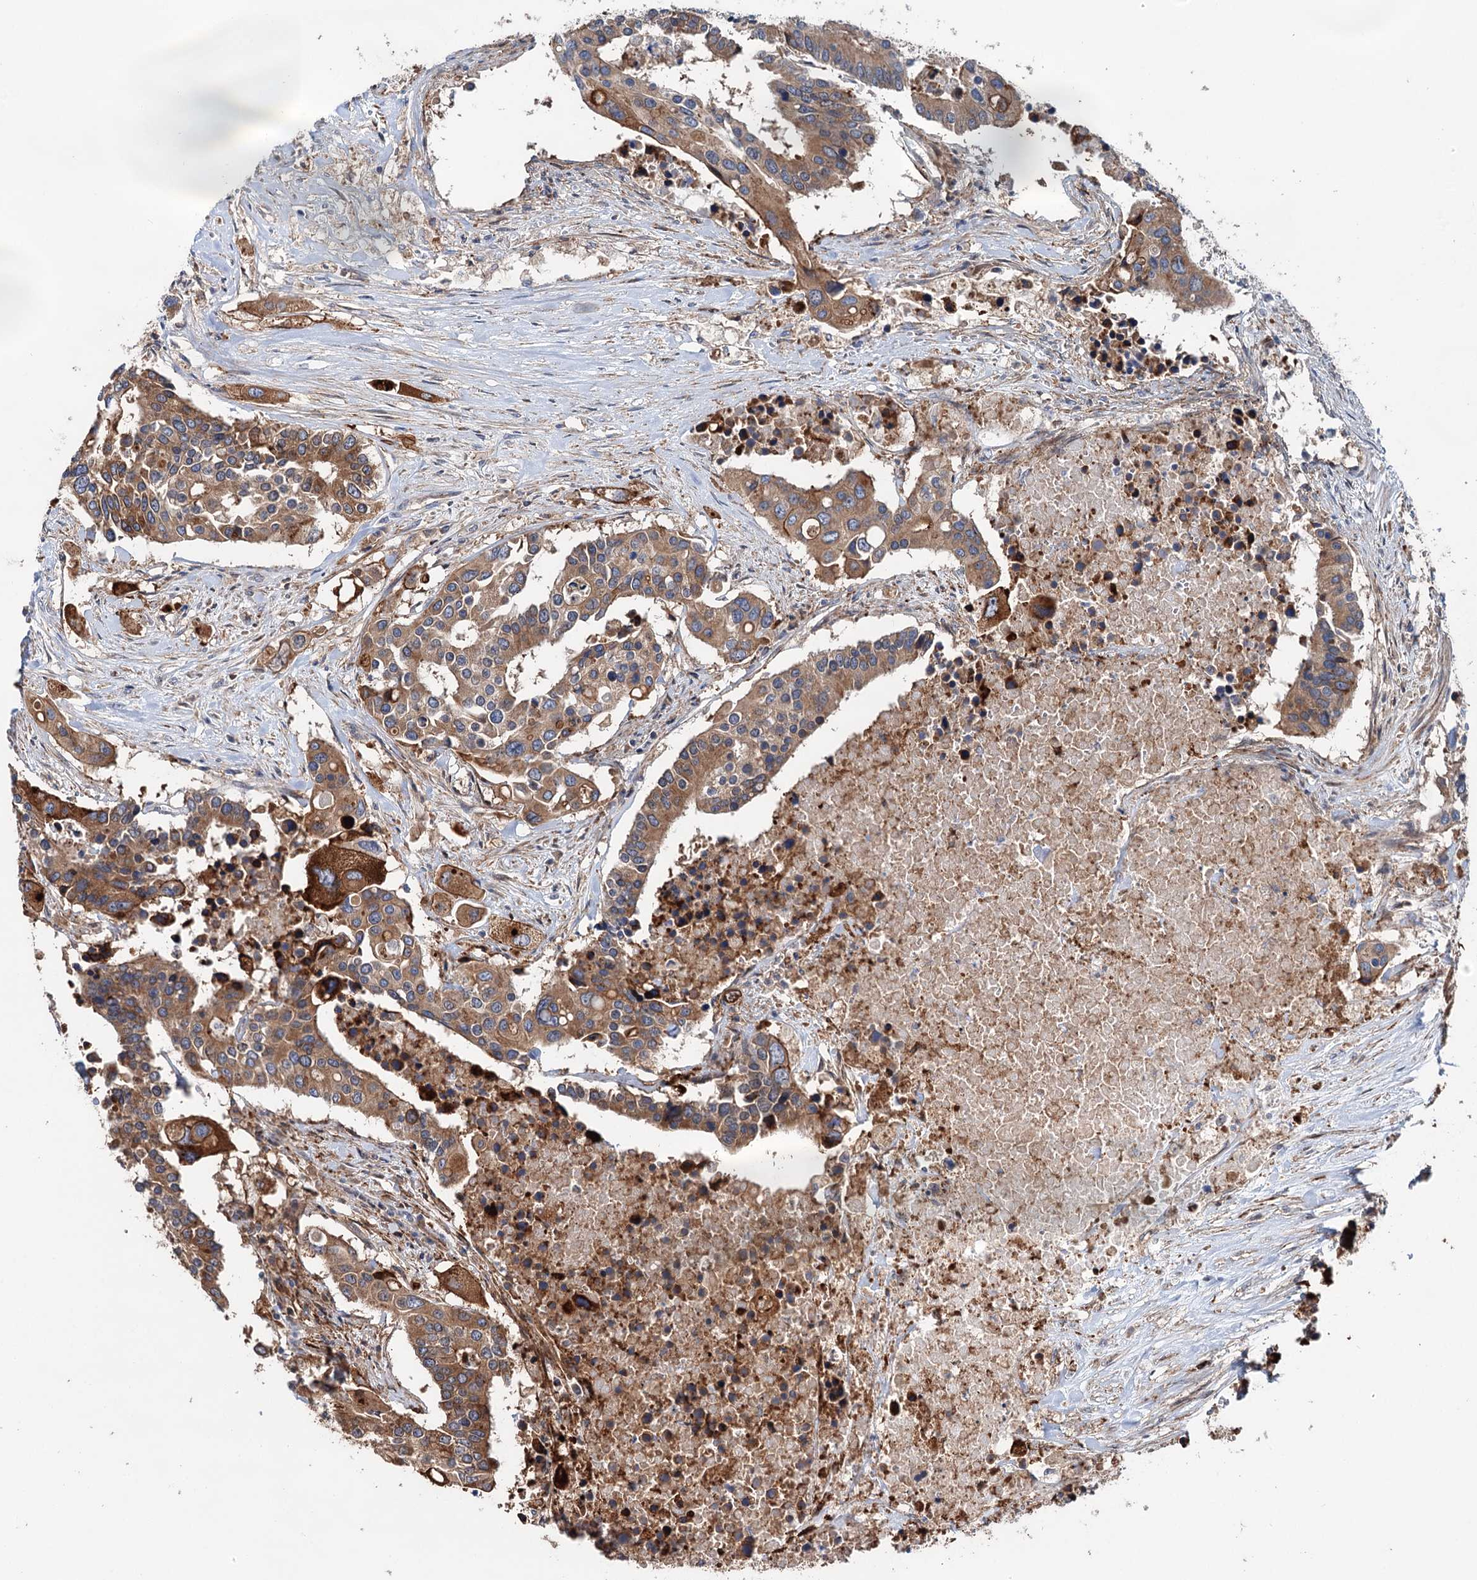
{"staining": {"intensity": "moderate", "quantity": ">75%", "location": "cytoplasmic/membranous"}, "tissue": "colorectal cancer", "cell_type": "Tumor cells", "image_type": "cancer", "snomed": [{"axis": "morphology", "description": "Adenocarcinoma, NOS"}, {"axis": "topography", "description": "Colon"}], "caption": "A brown stain highlights moderate cytoplasmic/membranous staining of a protein in colorectal cancer tumor cells.", "gene": "PTDSS2", "patient": {"sex": "male", "age": 77}}